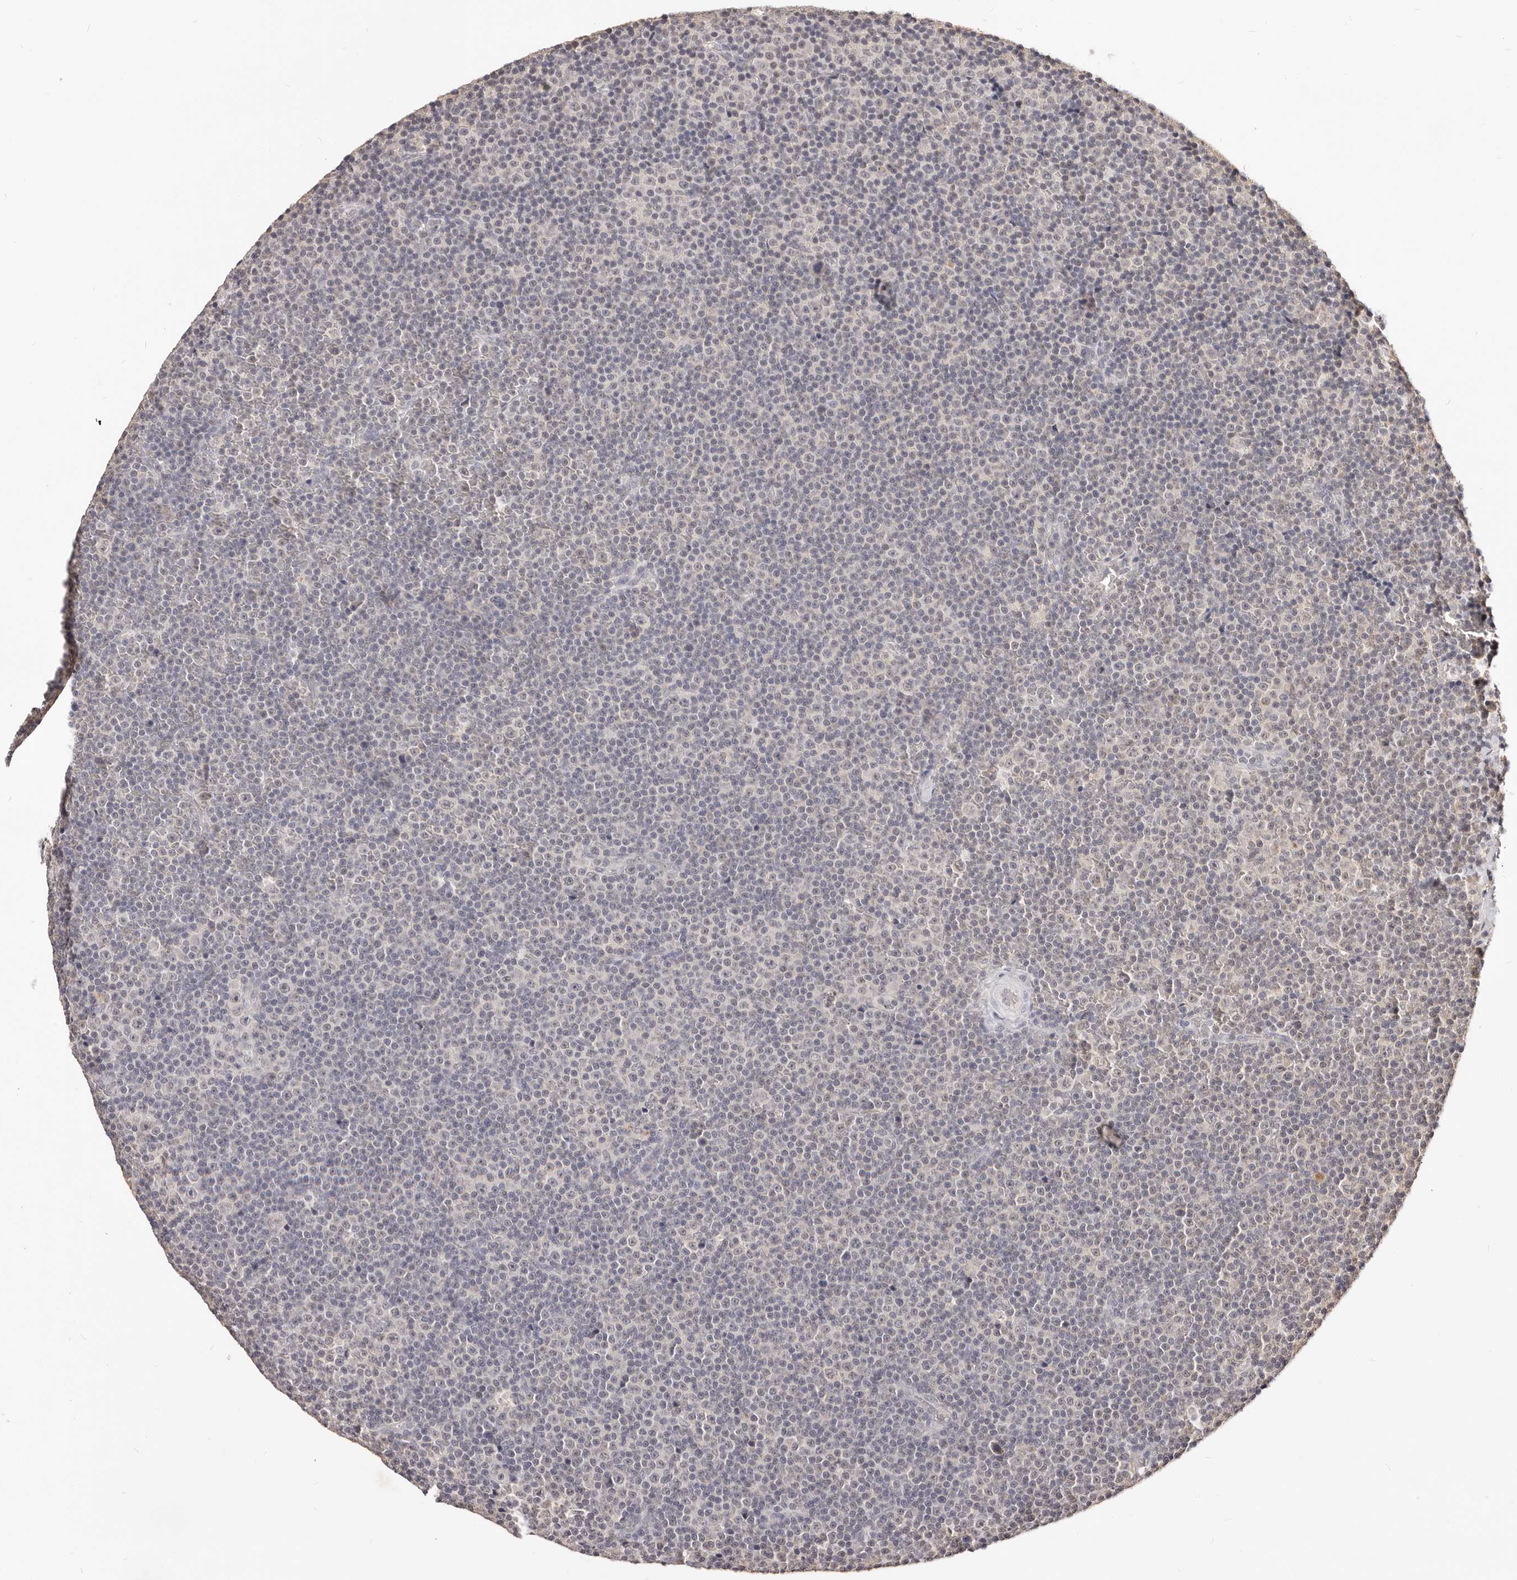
{"staining": {"intensity": "negative", "quantity": "none", "location": "none"}, "tissue": "lymphoma", "cell_type": "Tumor cells", "image_type": "cancer", "snomed": [{"axis": "morphology", "description": "Malignant lymphoma, non-Hodgkin's type, Low grade"}, {"axis": "topography", "description": "Lymph node"}], "caption": "Tumor cells are negative for brown protein staining in lymphoma.", "gene": "TSPAN13", "patient": {"sex": "female", "age": 67}}